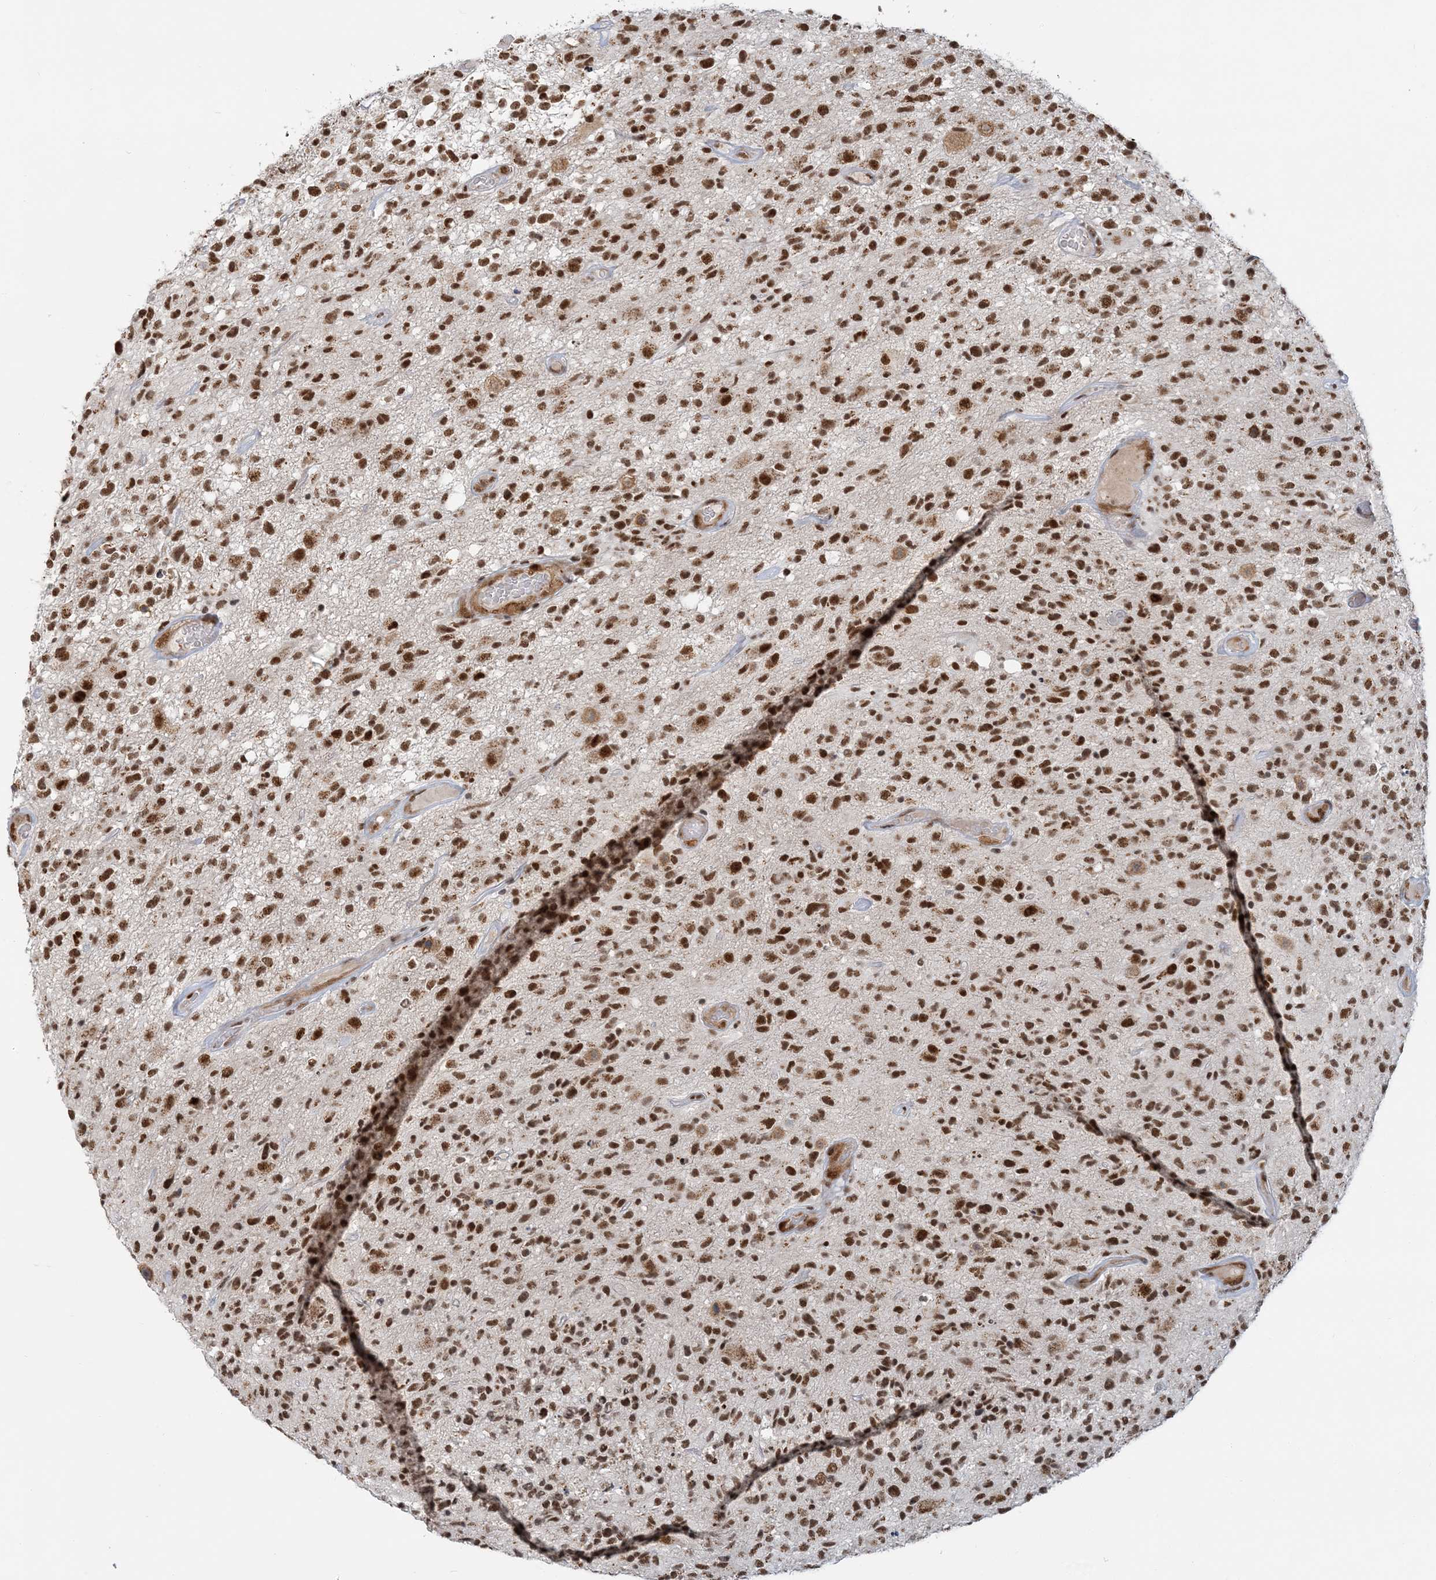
{"staining": {"intensity": "moderate", "quantity": ">75%", "location": "nuclear"}, "tissue": "glioma", "cell_type": "Tumor cells", "image_type": "cancer", "snomed": [{"axis": "morphology", "description": "Glioma, malignant, High grade"}, {"axis": "morphology", "description": "Glioblastoma, NOS"}, {"axis": "topography", "description": "Brain"}], "caption": "Immunohistochemistry of malignant high-grade glioma demonstrates medium levels of moderate nuclear positivity in approximately >75% of tumor cells. (DAB (3,3'-diaminobenzidine) IHC, brown staining for protein, blue staining for nuclei).", "gene": "PLRG1", "patient": {"sex": "male", "age": 60}}